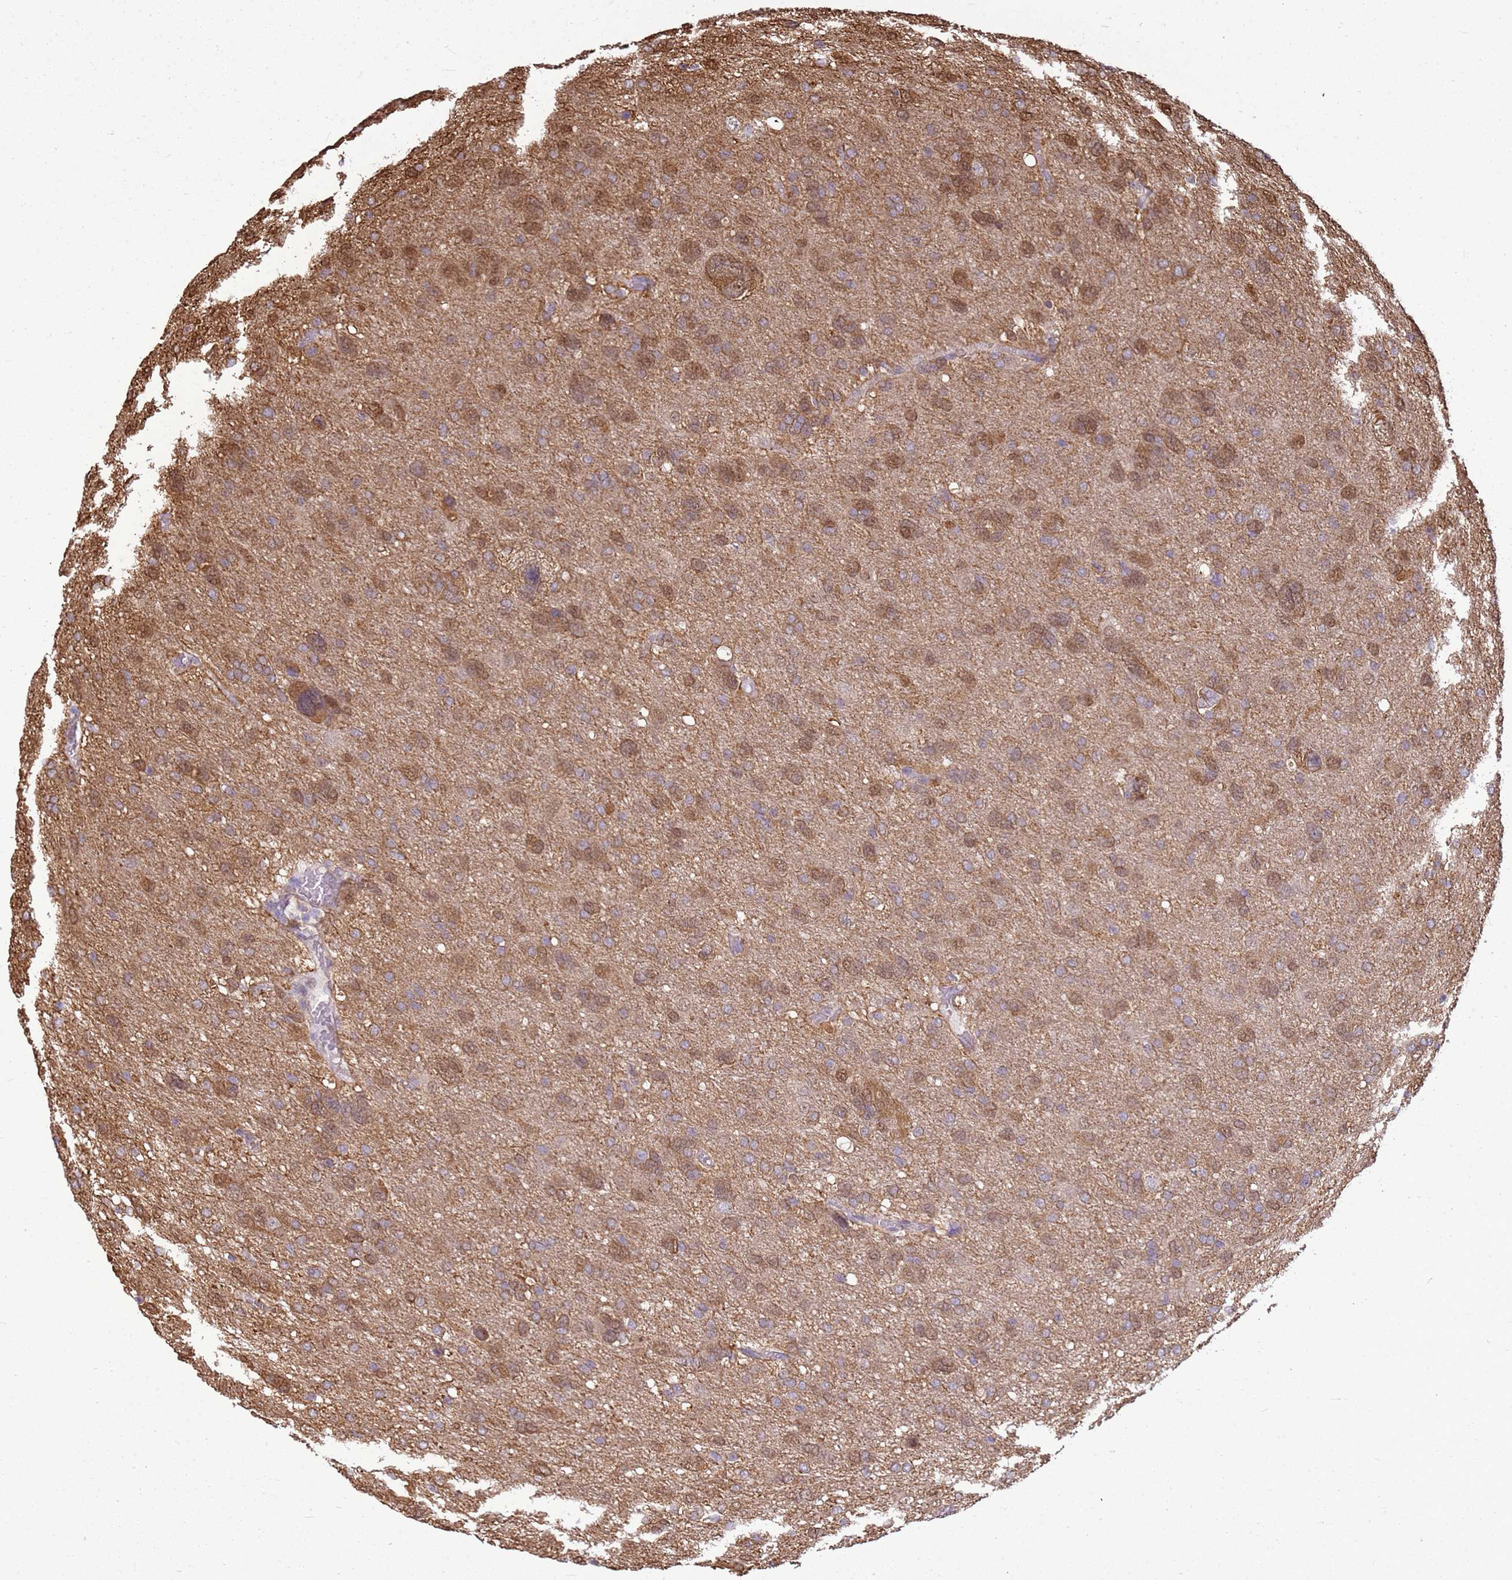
{"staining": {"intensity": "moderate", "quantity": ">75%", "location": "cytoplasmic/membranous"}, "tissue": "glioma", "cell_type": "Tumor cells", "image_type": "cancer", "snomed": [{"axis": "morphology", "description": "Glioma, malignant, High grade"}, {"axis": "topography", "description": "Brain"}], "caption": "This image displays immunohistochemistry staining of human glioma, with medium moderate cytoplasmic/membranous expression in about >75% of tumor cells.", "gene": "YWHAE", "patient": {"sex": "female", "age": 59}}